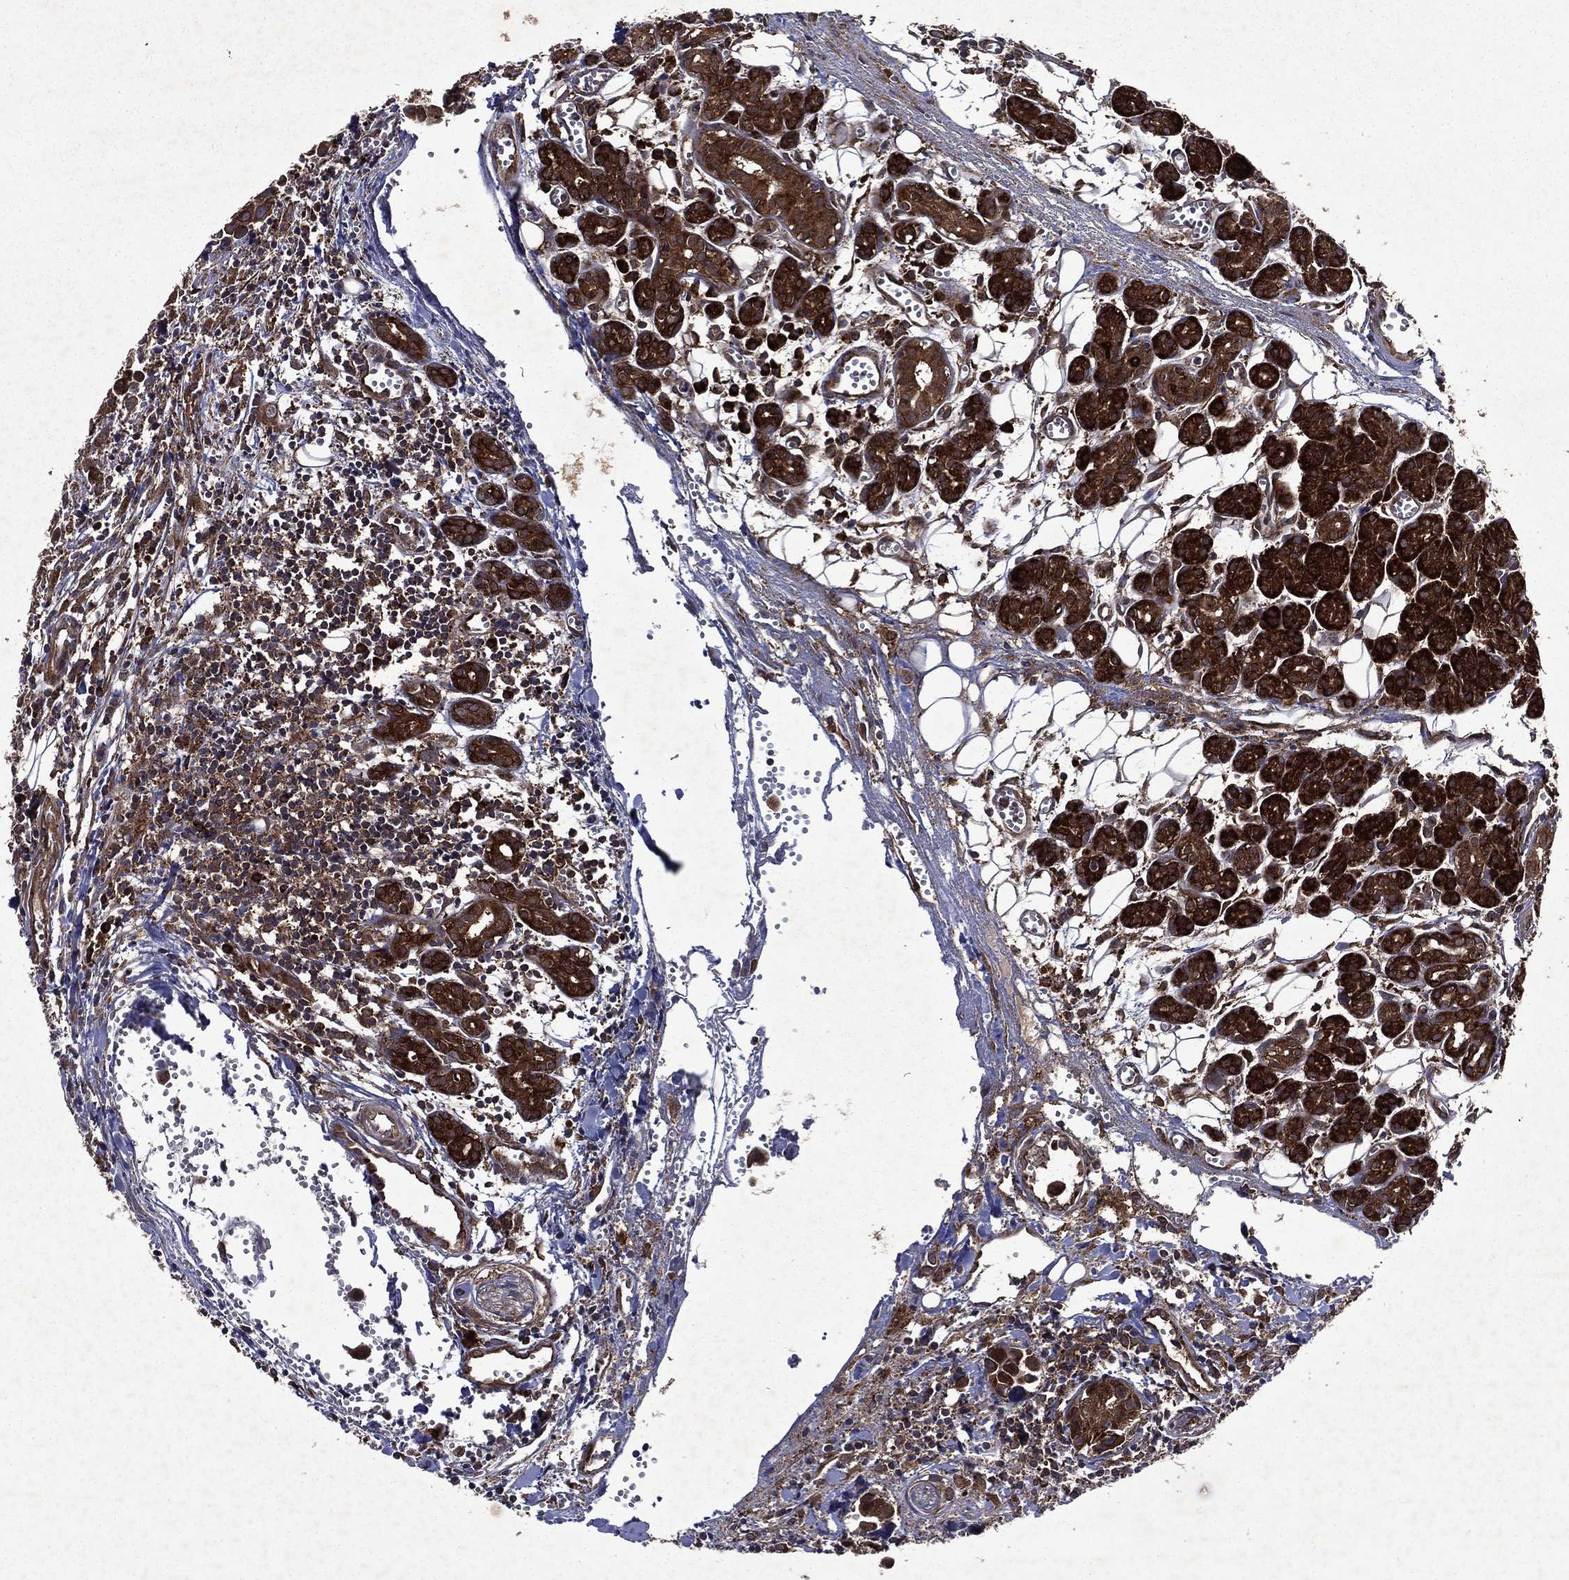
{"staining": {"intensity": "strong", "quantity": ">75%", "location": "cytoplasmic/membranous"}, "tissue": "head and neck cancer", "cell_type": "Tumor cells", "image_type": "cancer", "snomed": [{"axis": "morphology", "description": "Adenocarcinoma, NOS"}, {"axis": "topography", "description": "Head-Neck"}], "caption": "The histopathology image demonstrates staining of adenocarcinoma (head and neck), revealing strong cytoplasmic/membranous protein expression (brown color) within tumor cells. Using DAB (brown) and hematoxylin (blue) stains, captured at high magnification using brightfield microscopy.", "gene": "EIF2B4", "patient": {"sex": "male", "age": 76}}